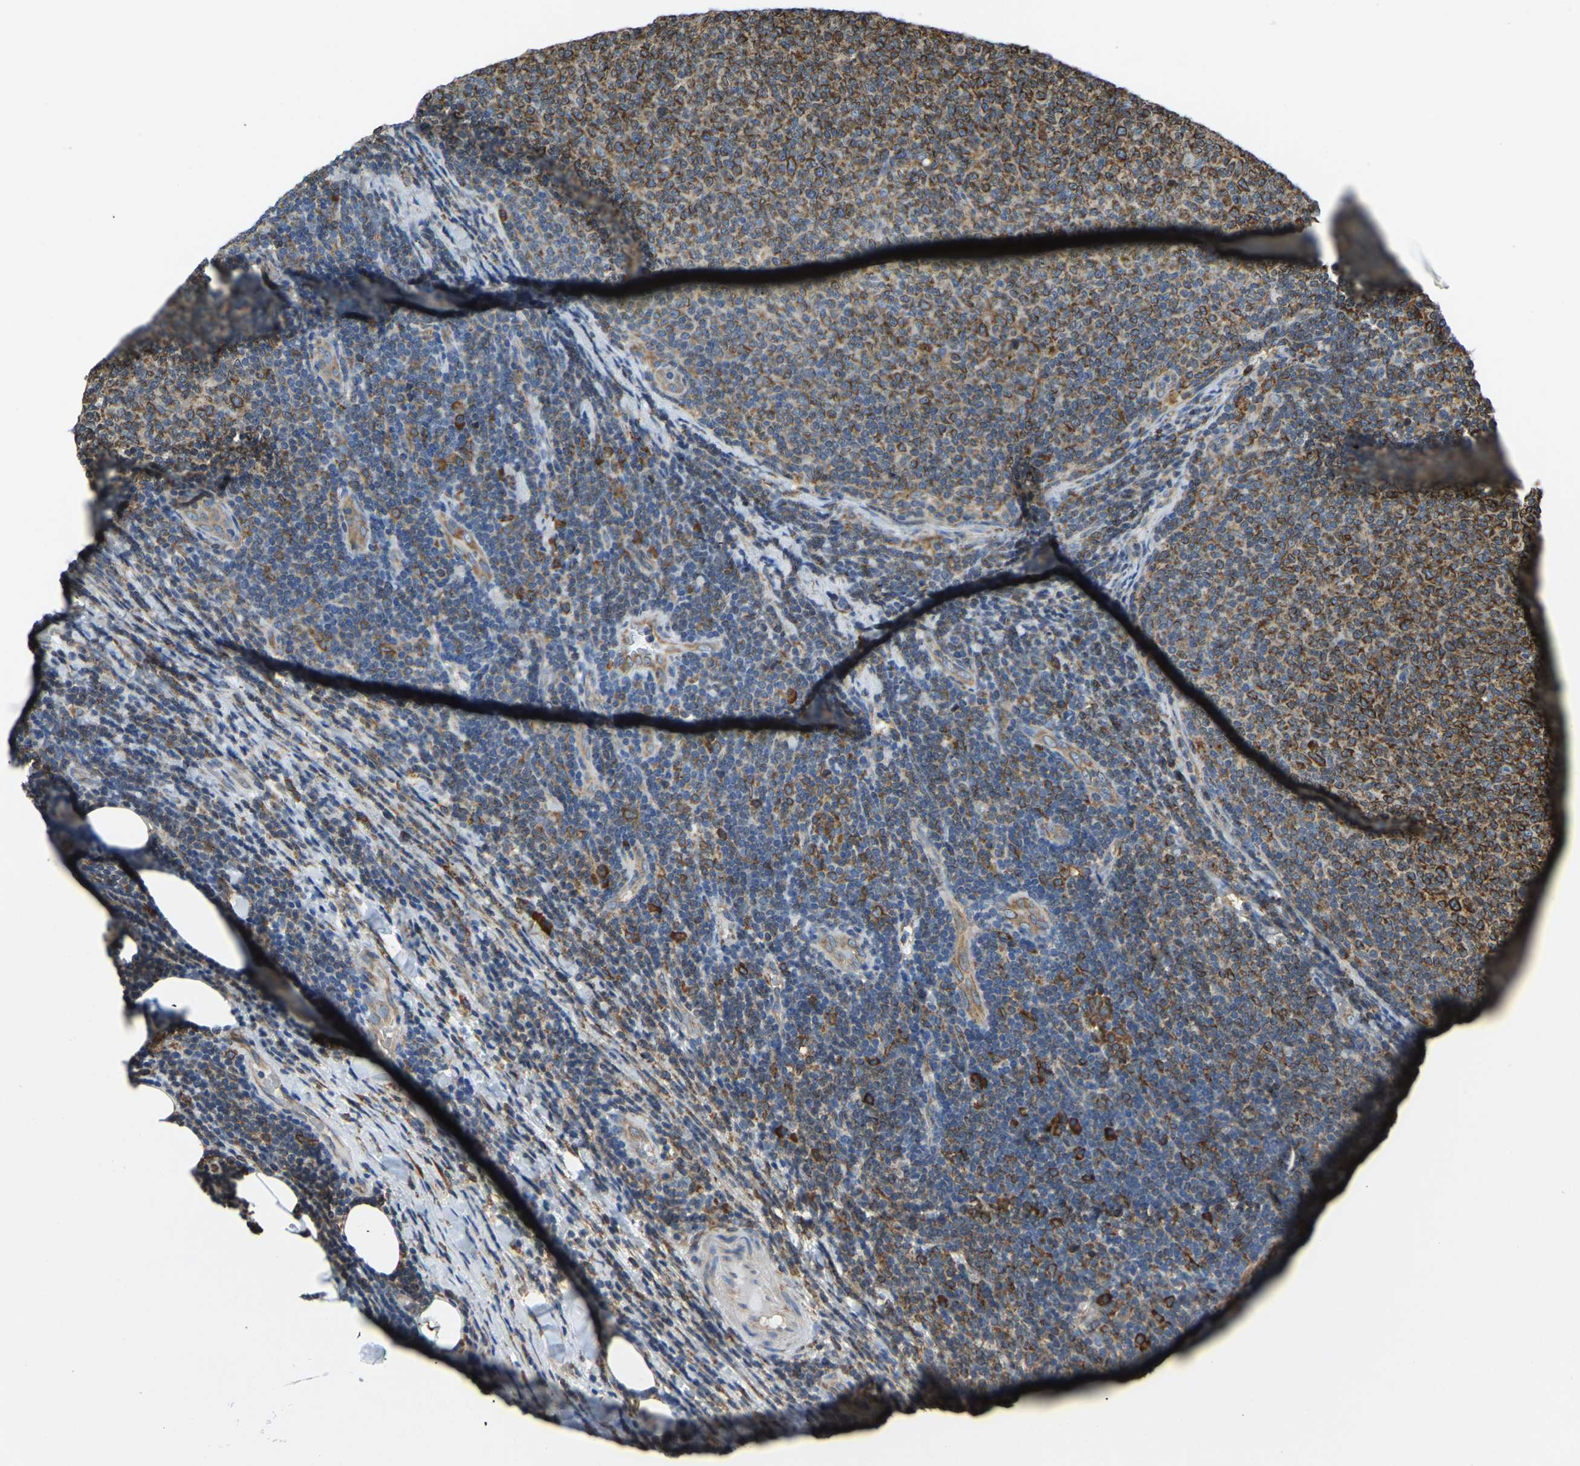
{"staining": {"intensity": "moderate", "quantity": "25%-75%", "location": "cytoplasmic/membranous"}, "tissue": "lymphoma", "cell_type": "Tumor cells", "image_type": "cancer", "snomed": [{"axis": "morphology", "description": "Malignant lymphoma, non-Hodgkin's type, Low grade"}, {"axis": "topography", "description": "Lymph node"}], "caption": "About 25%-75% of tumor cells in human lymphoma exhibit moderate cytoplasmic/membranous protein expression as visualized by brown immunohistochemical staining.", "gene": "RNF115", "patient": {"sex": "male", "age": 66}}